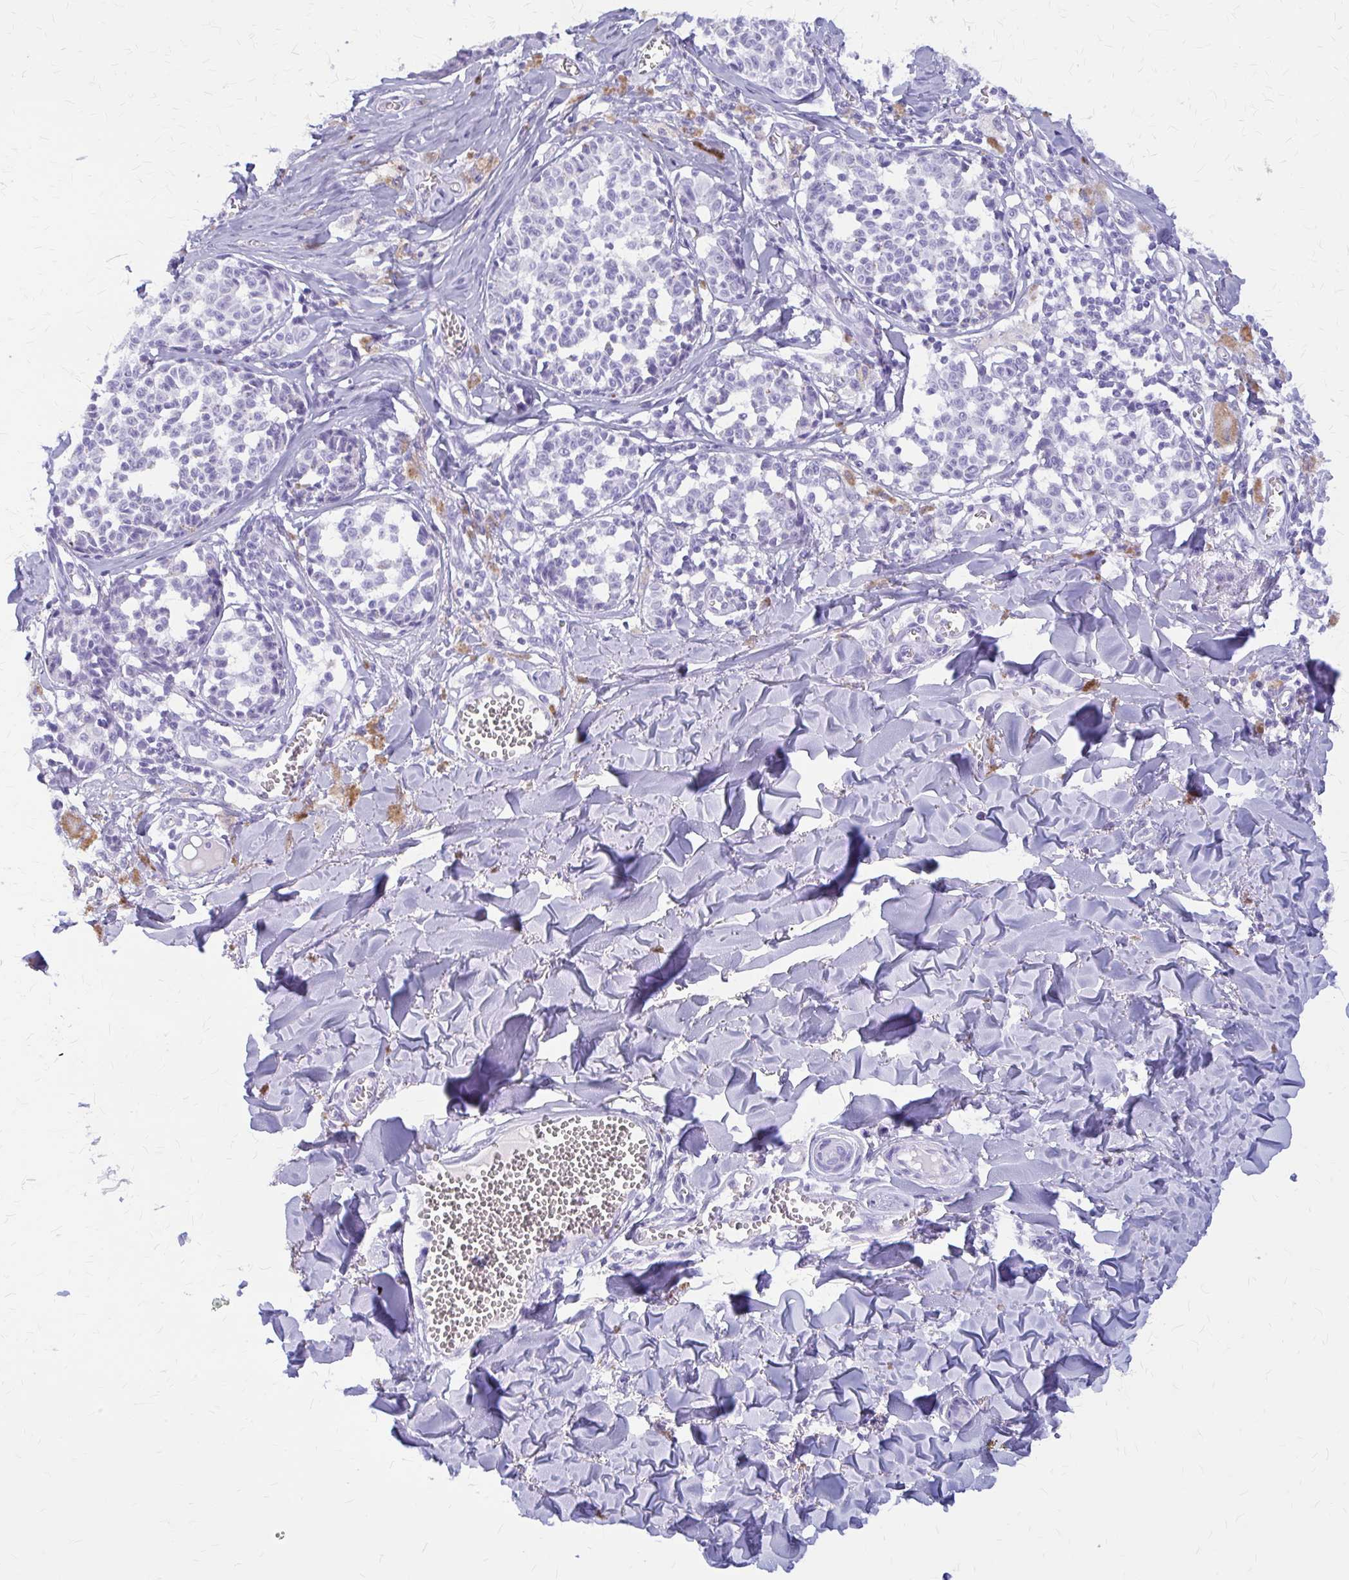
{"staining": {"intensity": "negative", "quantity": "none", "location": "none"}, "tissue": "melanoma", "cell_type": "Tumor cells", "image_type": "cancer", "snomed": [{"axis": "morphology", "description": "Malignant melanoma, NOS"}, {"axis": "topography", "description": "Skin"}], "caption": "Tumor cells are negative for protein expression in human melanoma. (Brightfield microscopy of DAB IHC at high magnification).", "gene": "KLHDC7A", "patient": {"sex": "female", "age": 43}}